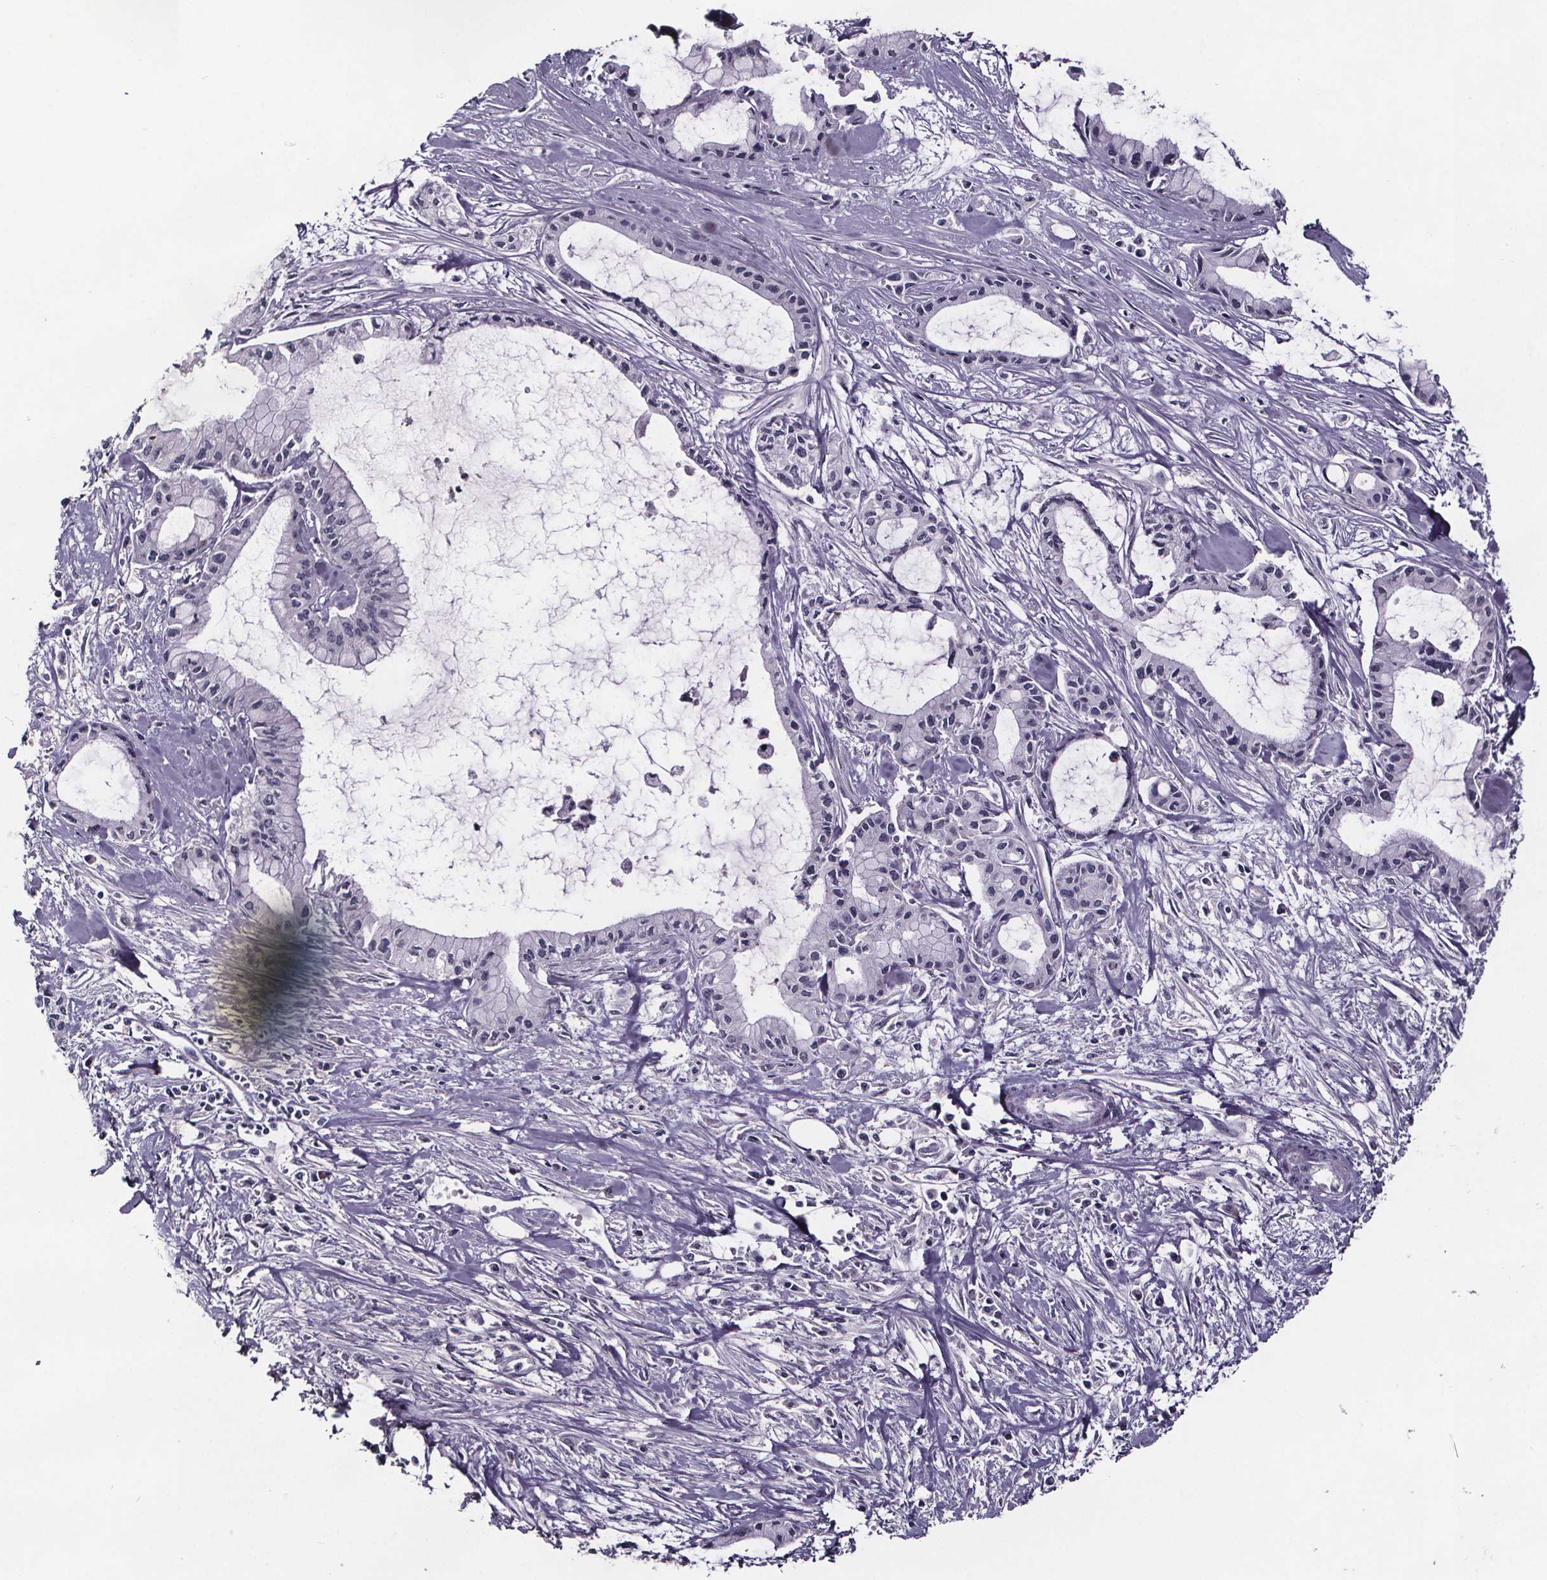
{"staining": {"intensity": "negative", "quantity": "none", "location": "none"}, "tissue": "pancreatic cancer", "cell_type": "Tumor cells", "image_type": "cancer", "snomed": [{"axis": "morphology", "description": "Adenocarcinoma, NOS"}, {"axis": "topography", "description": "Pancreas"}], "caption": "This micrograph is of pancreatic cancer (adenocarcinoma) stained with IHC to label a protein in brown with the nuclei are counter-stained blue. There is no positivity in tumor cells. (Stains: DAB (3,3'-diaminobenzidine) immunohistochemistry with hematoxylin counter stain, Microscopy: brightfield microscopy at high magnification).", "gene": "AR", "patient": {"sex": "male", "age": 48}}